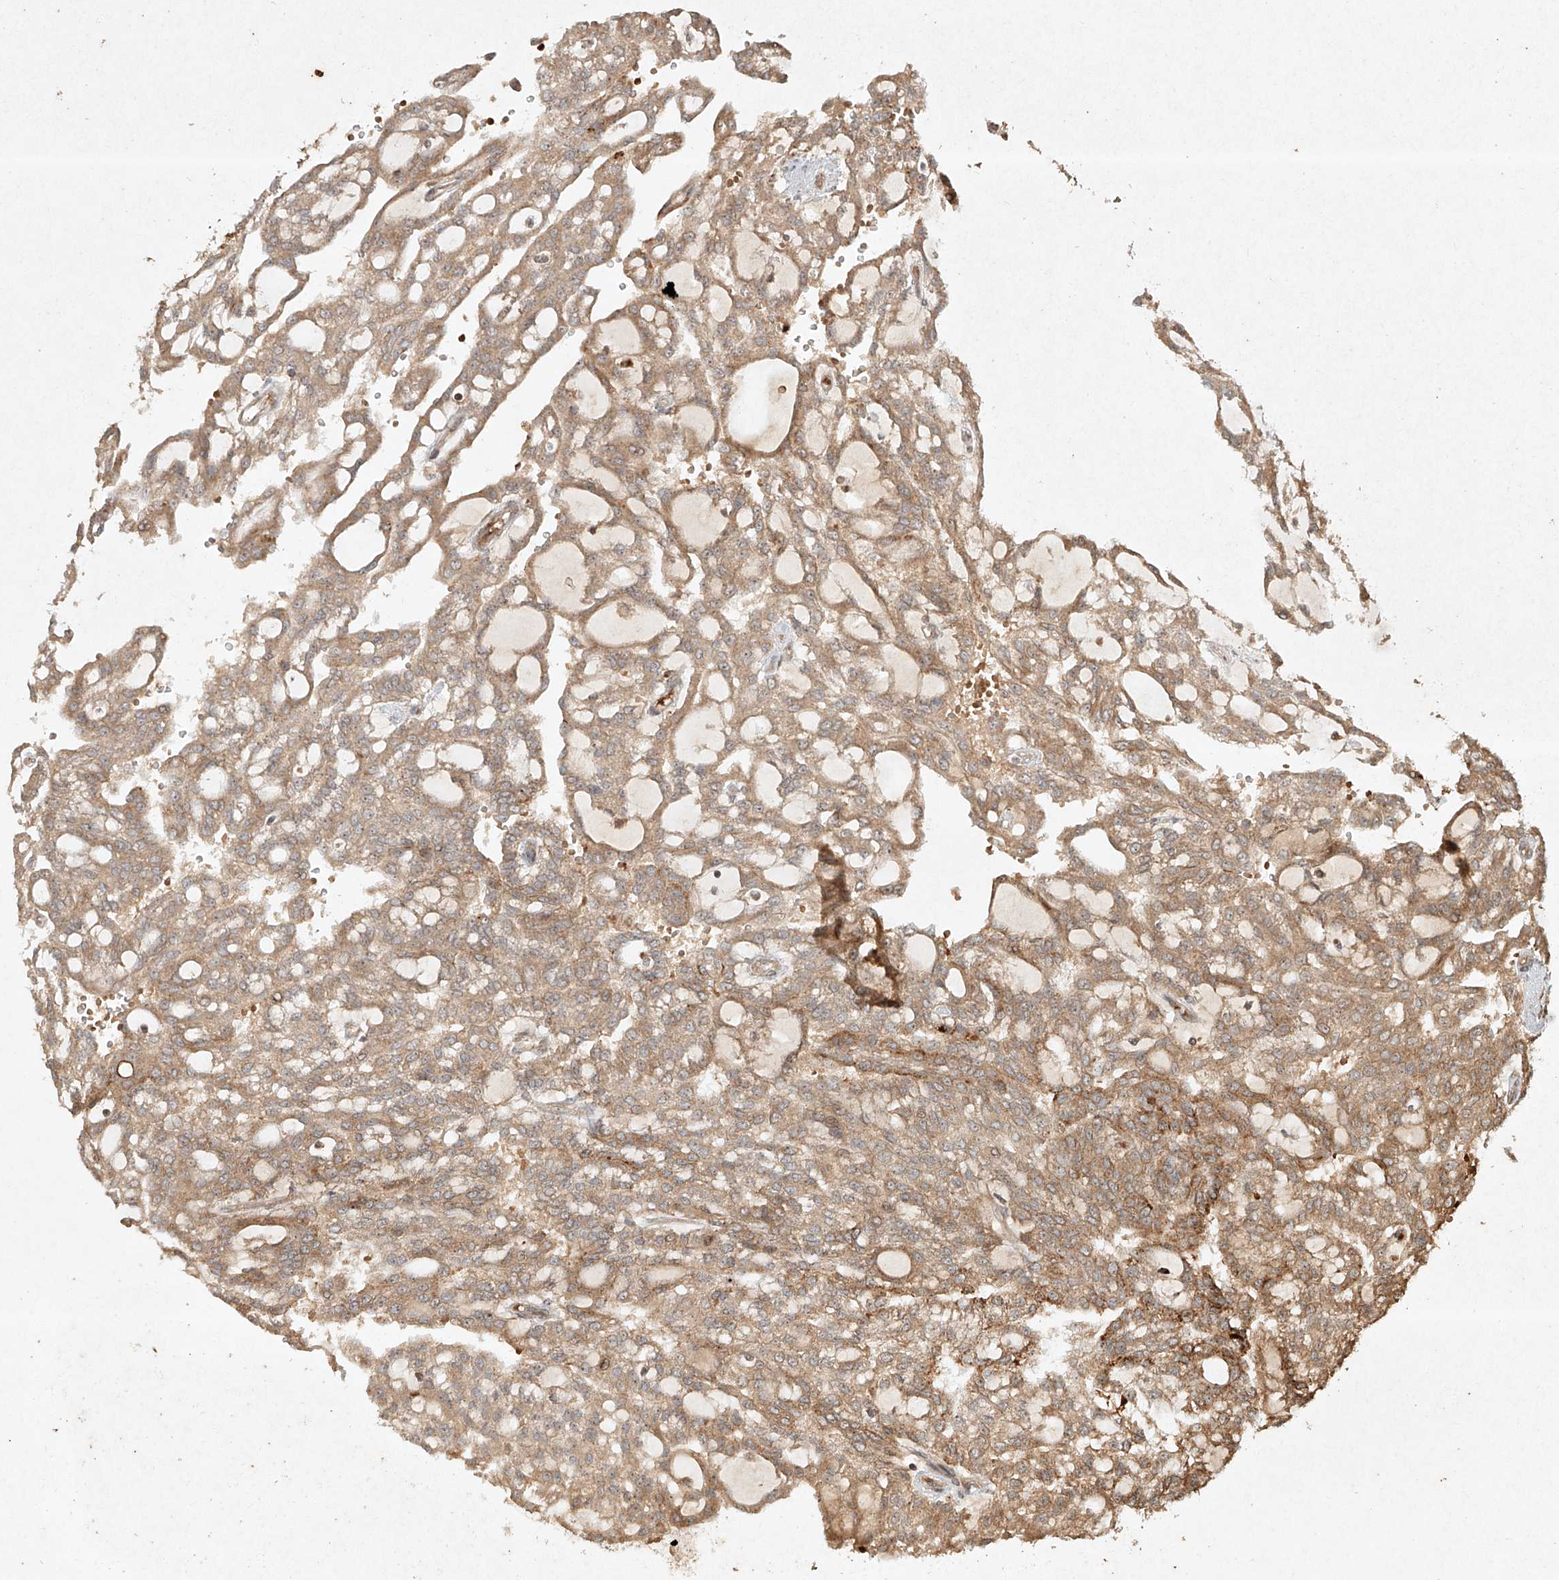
{"staining": {"intensity": "moderate", "quantity": ">75%", "location": "cytoplasmic/membranous"}, "tissue": "renal cancer", "cell_type": "Tumor cells", "image_type": "cancer", "snomed": [{"axis": "morphology", "description": "Adenocarcinoma, NOS"}, {"axis": "topography", "description": "Kidney"}], "caption": "A medium amount of moderate cytoplasmic/membranous staining is seen in approximately >75% of tumor cells in adenocarcinoma (renal) tissue. Using DAB (3,3'-diaminobenzidine) (brown) and hematoxylin (blue) stains, captured at high magnification using brightfield microscopy.", "gene": "CYYR1", "patient": {"sex": "male", "age": 63}}